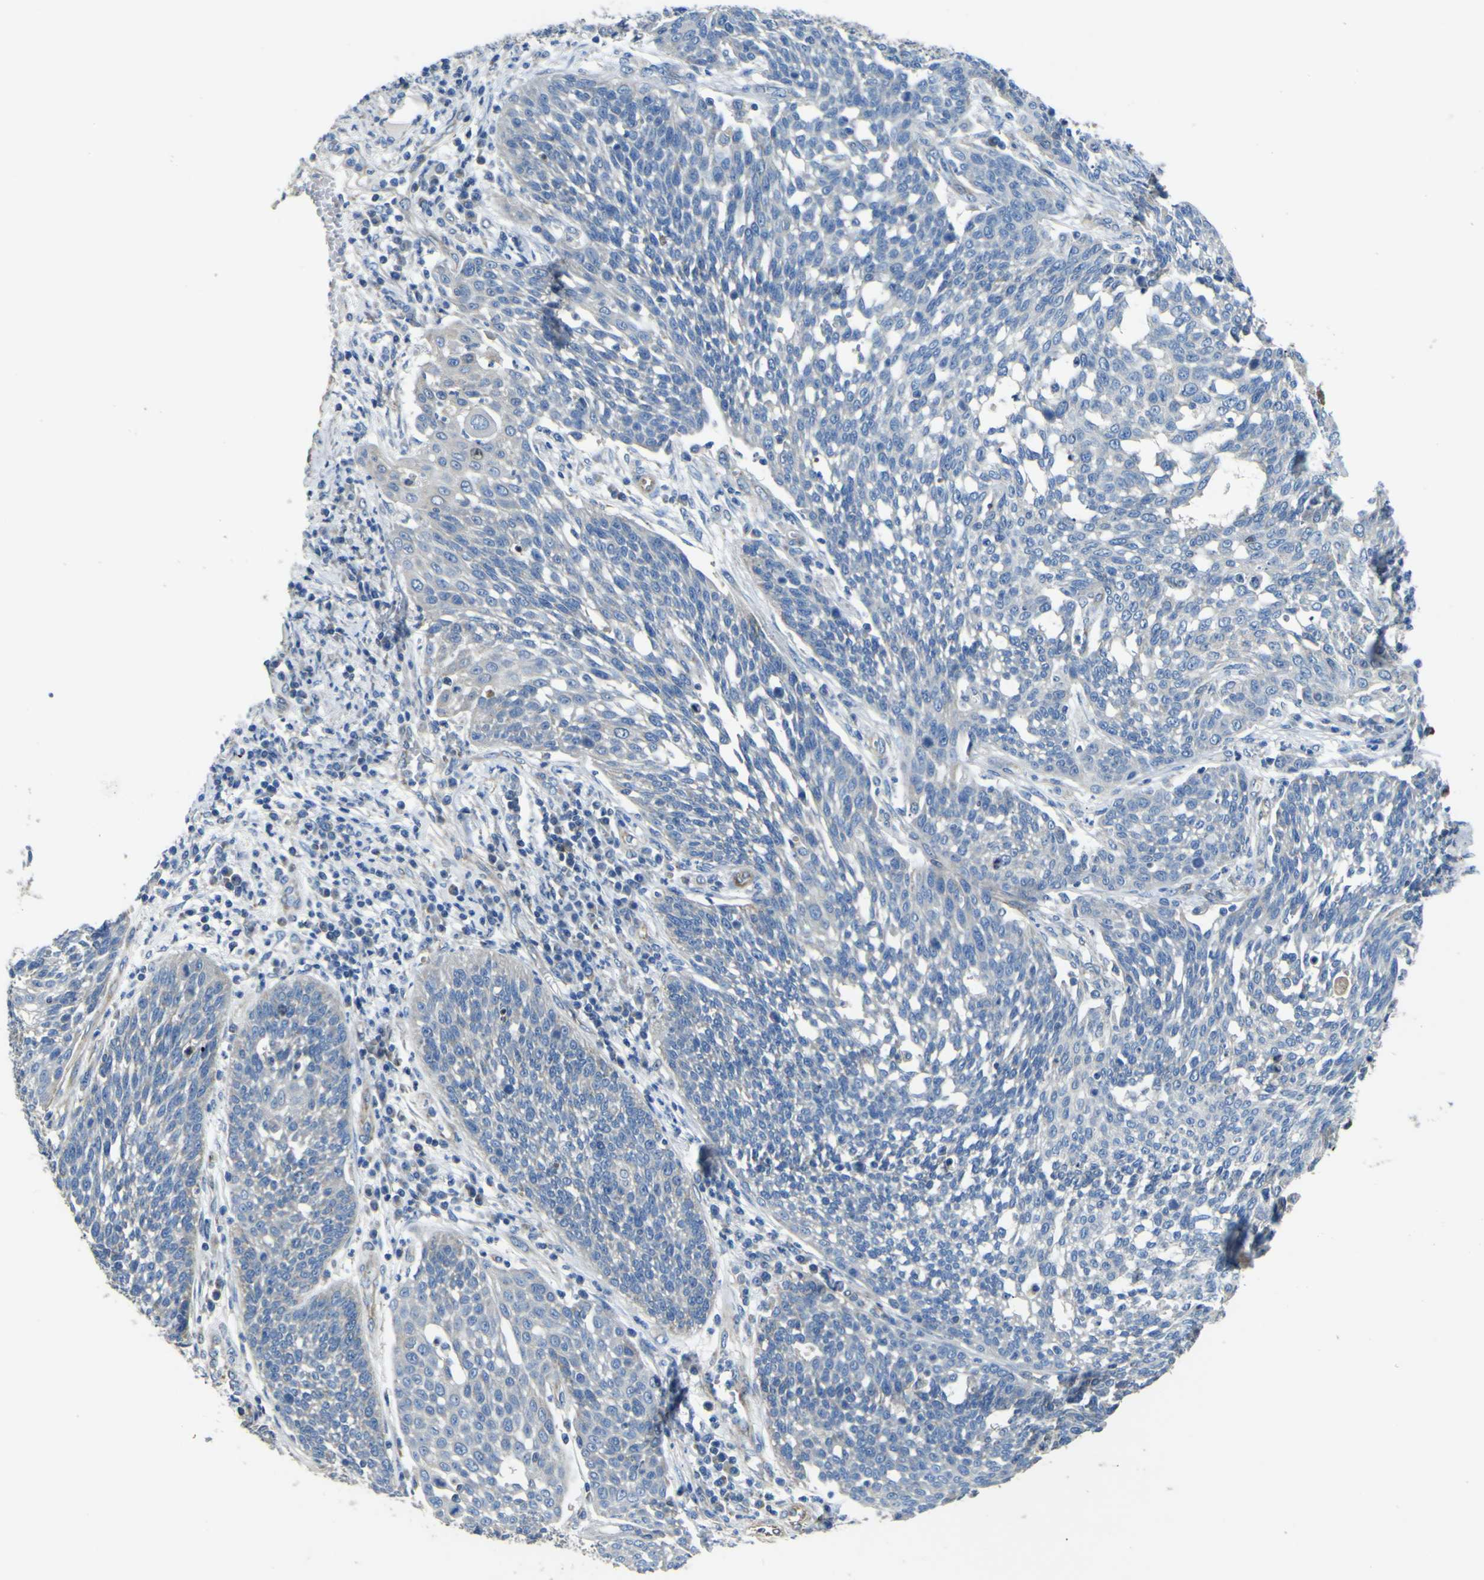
{"staining": {"intensity": "weak", "quantity": "<25%", "location": "cytoplasmic/membranous"}, "tissue": "cervical cancer", "cell_type": "Tumor cells", "image_type": "cancer", "snomed": [{"axis": "morphology", "description": "Squamous cell carcinoma, NOS"}, {"axis": "topography", "description": "Cervix"}], "caption": "Image shows no significant protein expression in tumor cells of cervical squamous cell carcinoma. (DAB immunohistochemistry (IHC), high magnification).", "gene": "ALDH18A1", "patient": {"sex": "female", "age": 34}}